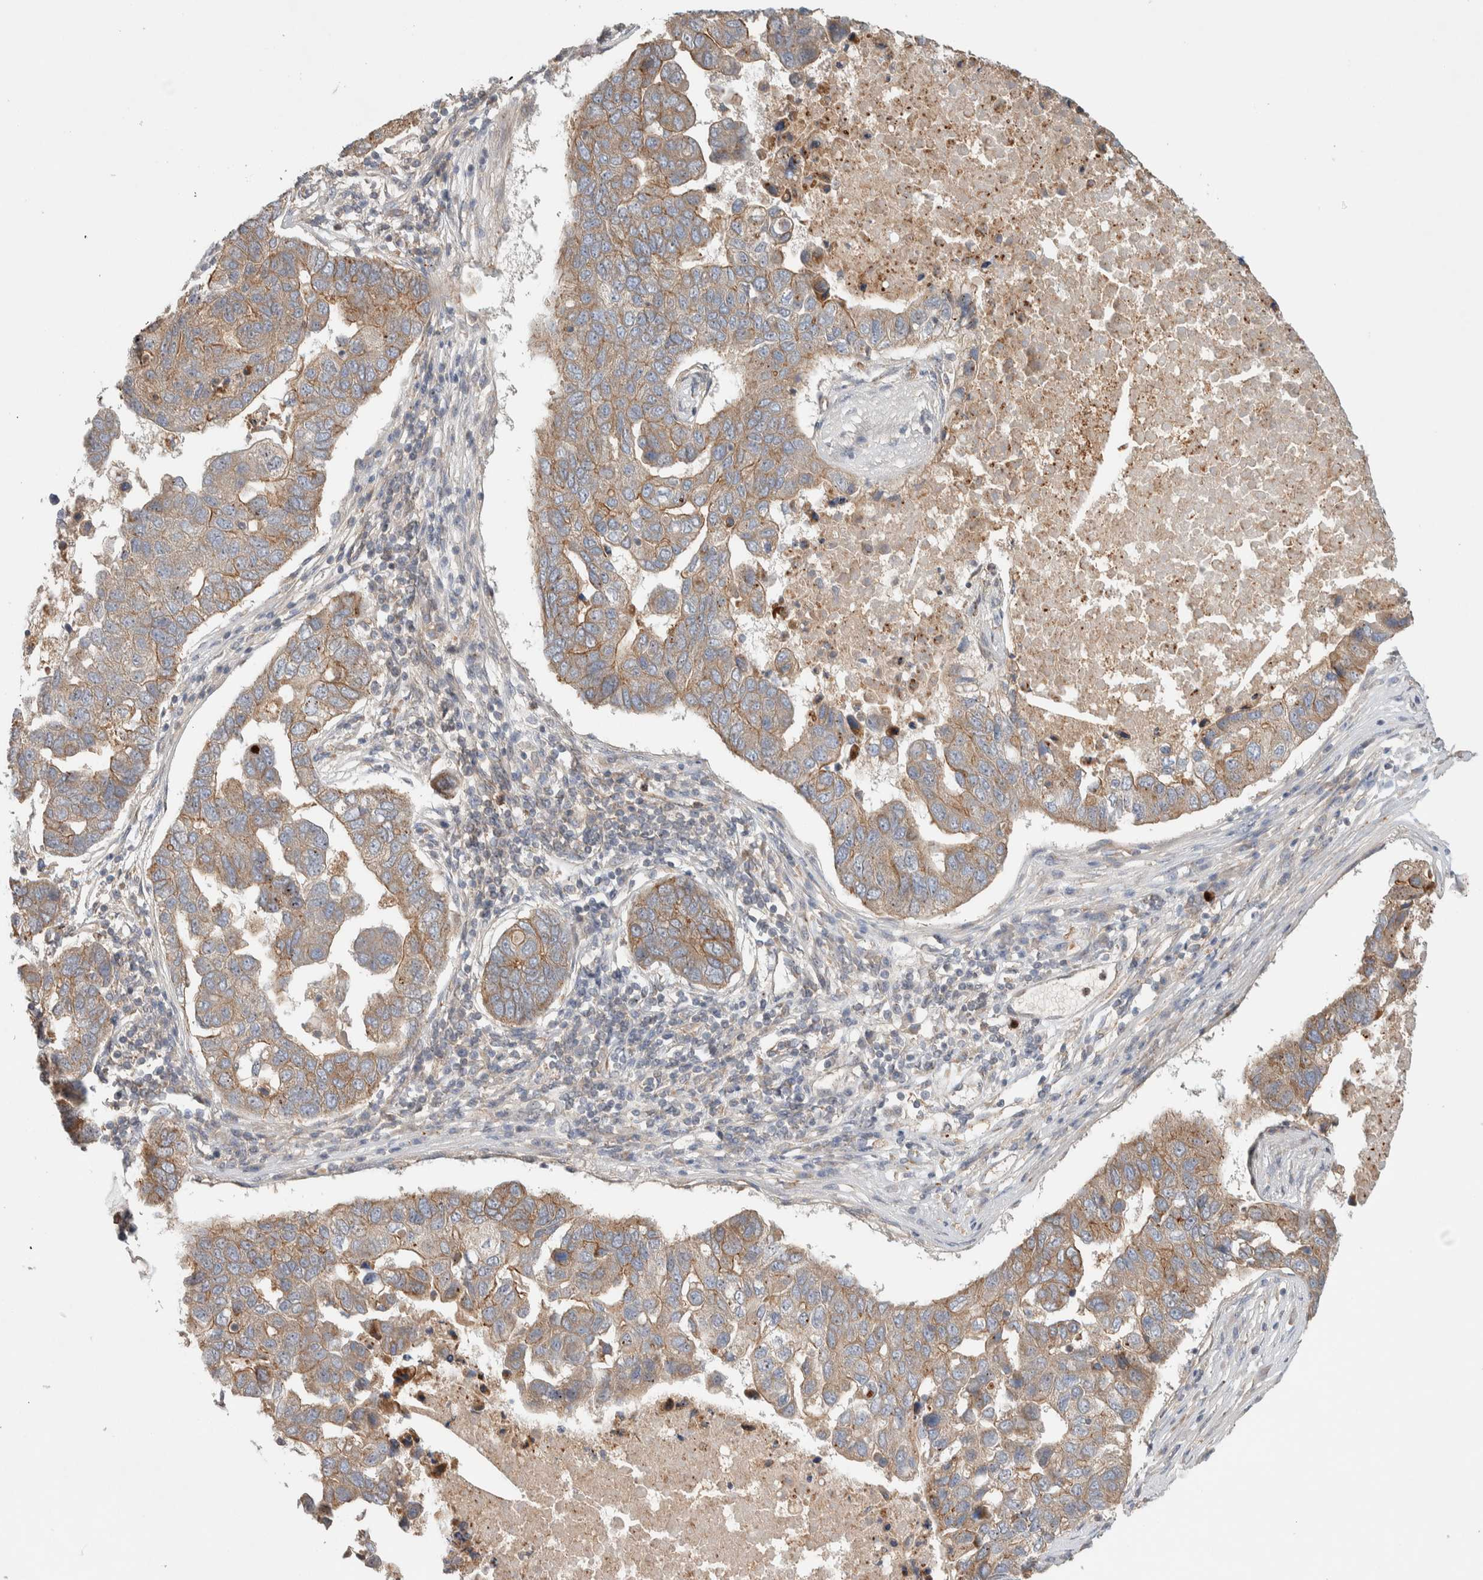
{"staining": {"intensity": "moderate", "quantity": ">75%", "location": "cytoplasmic/membranous"}, "tissue": "pancreatic cancer", "cell_type": "Tumor cells", "image_type": "cancer", "snomed": [{"axis": "morphology", "description": "Adenocarcinoma, NOS"}, {"axis": "topography", "description": "Pancreas"}], "caption": "Protein expression analysis of pancreatic cancer (adenocarcinoma) exhibits moderate cytoplasmic/membranous staining in approximately >75% of tumor cells.", "gene": "DEPTOR", "patient": {"sex": "female", "age": 61}}